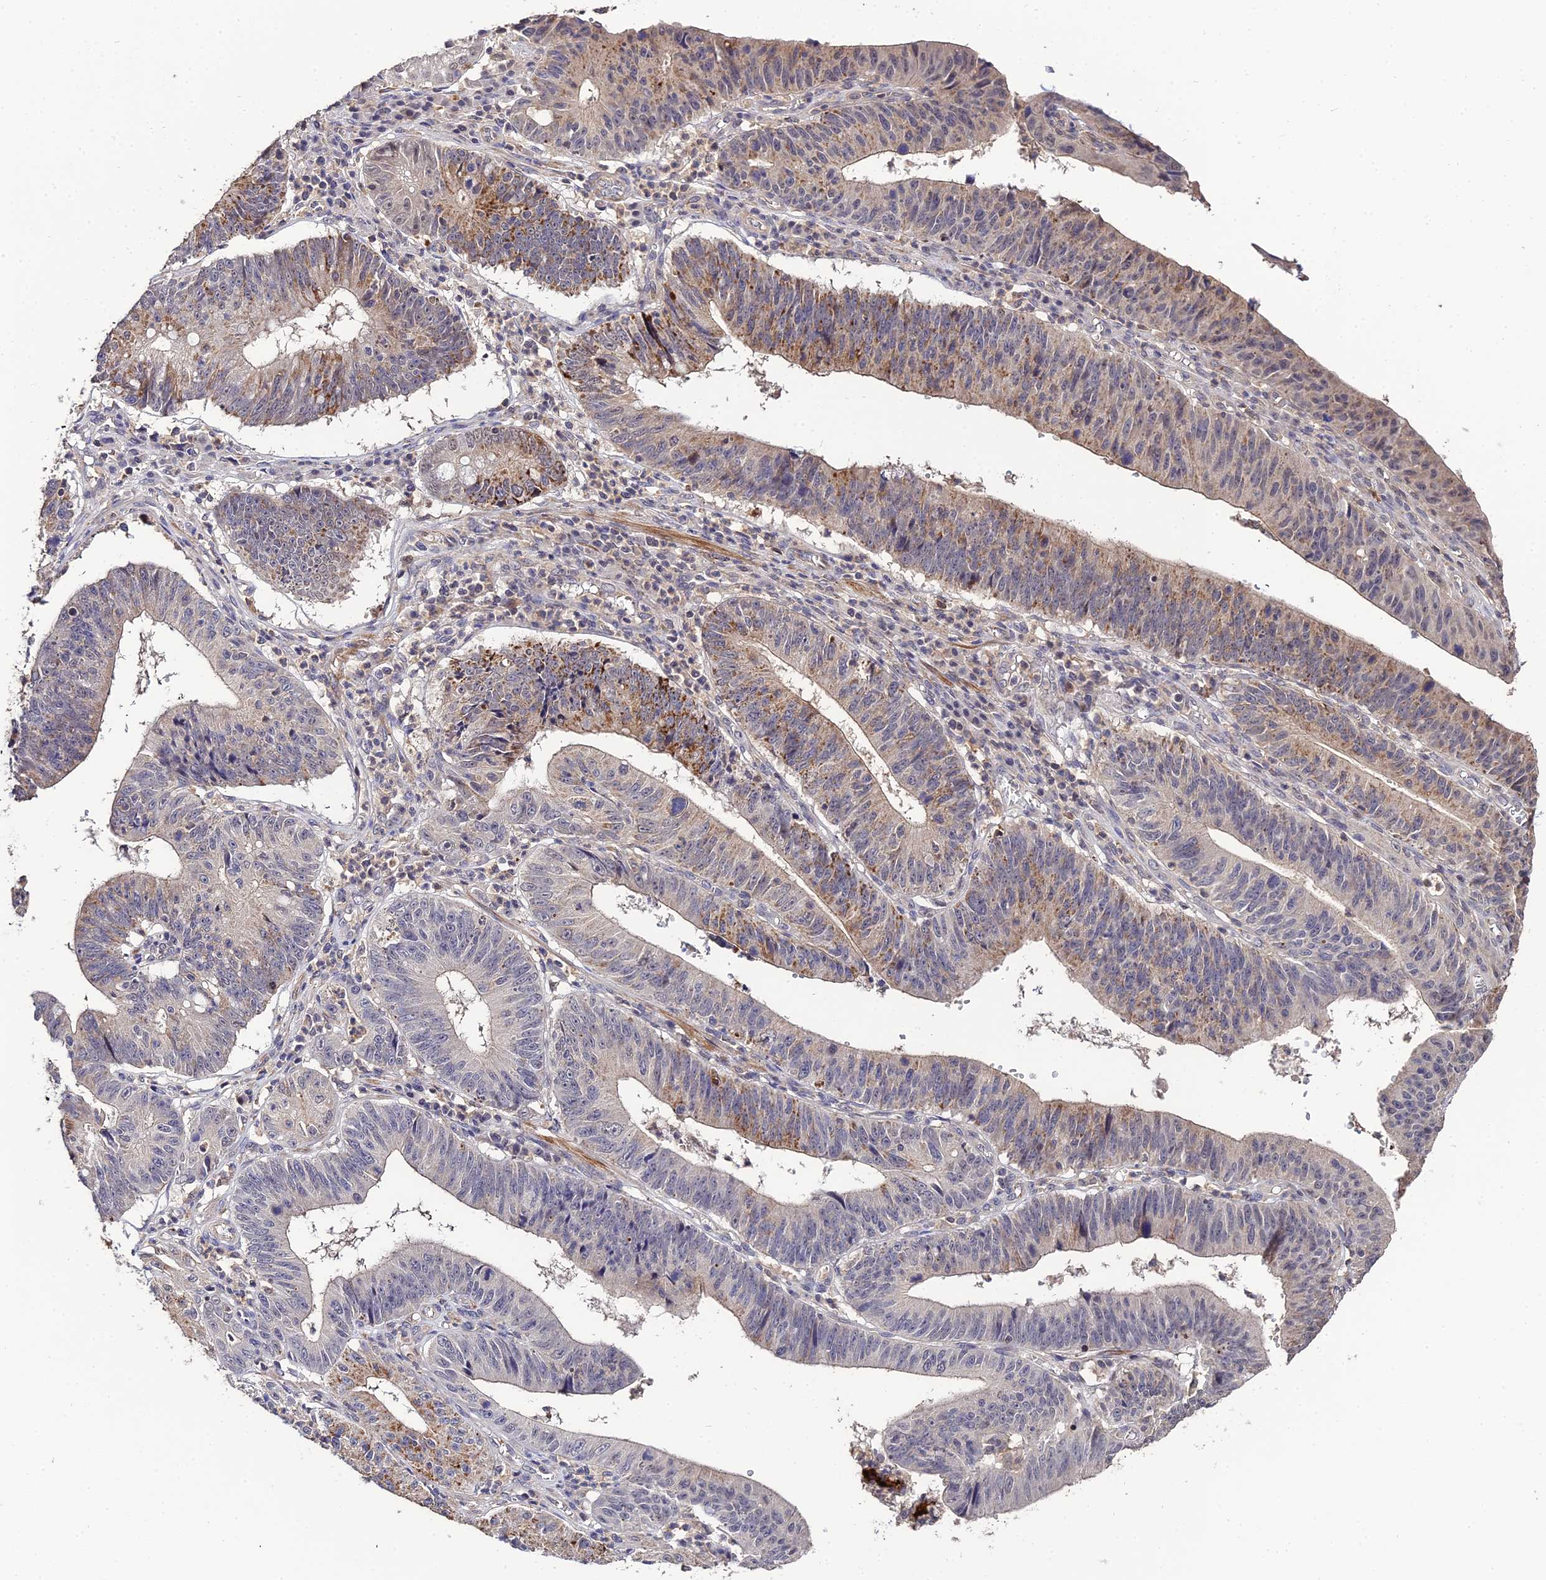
{"staining": {"intensity": "strong", "quantity": "<25%", "location": "cytoplasmic/membranous"}, "tissue": "stomach cancer", "cell_type": "Tumor cells", "image_type": "cancer", "snomed": [{"axis": "morphology", "description": "Adenocarcinoma, NOS"}, {"axis": "topography", "description": "Stomach"}], "caption": "Protein positivity by immunohistochemistry (IHC) reveals strong cytoplasmic/membranous expression in about <25% of tumor cells in stomach adenocarcinoma. The staining was performed using DAB, with brown indicating positive protein expression. Nuclei are stained blue with hematoxylin.", "gene": "LSM5", "patient": {"sex": "male", "age": 59}}